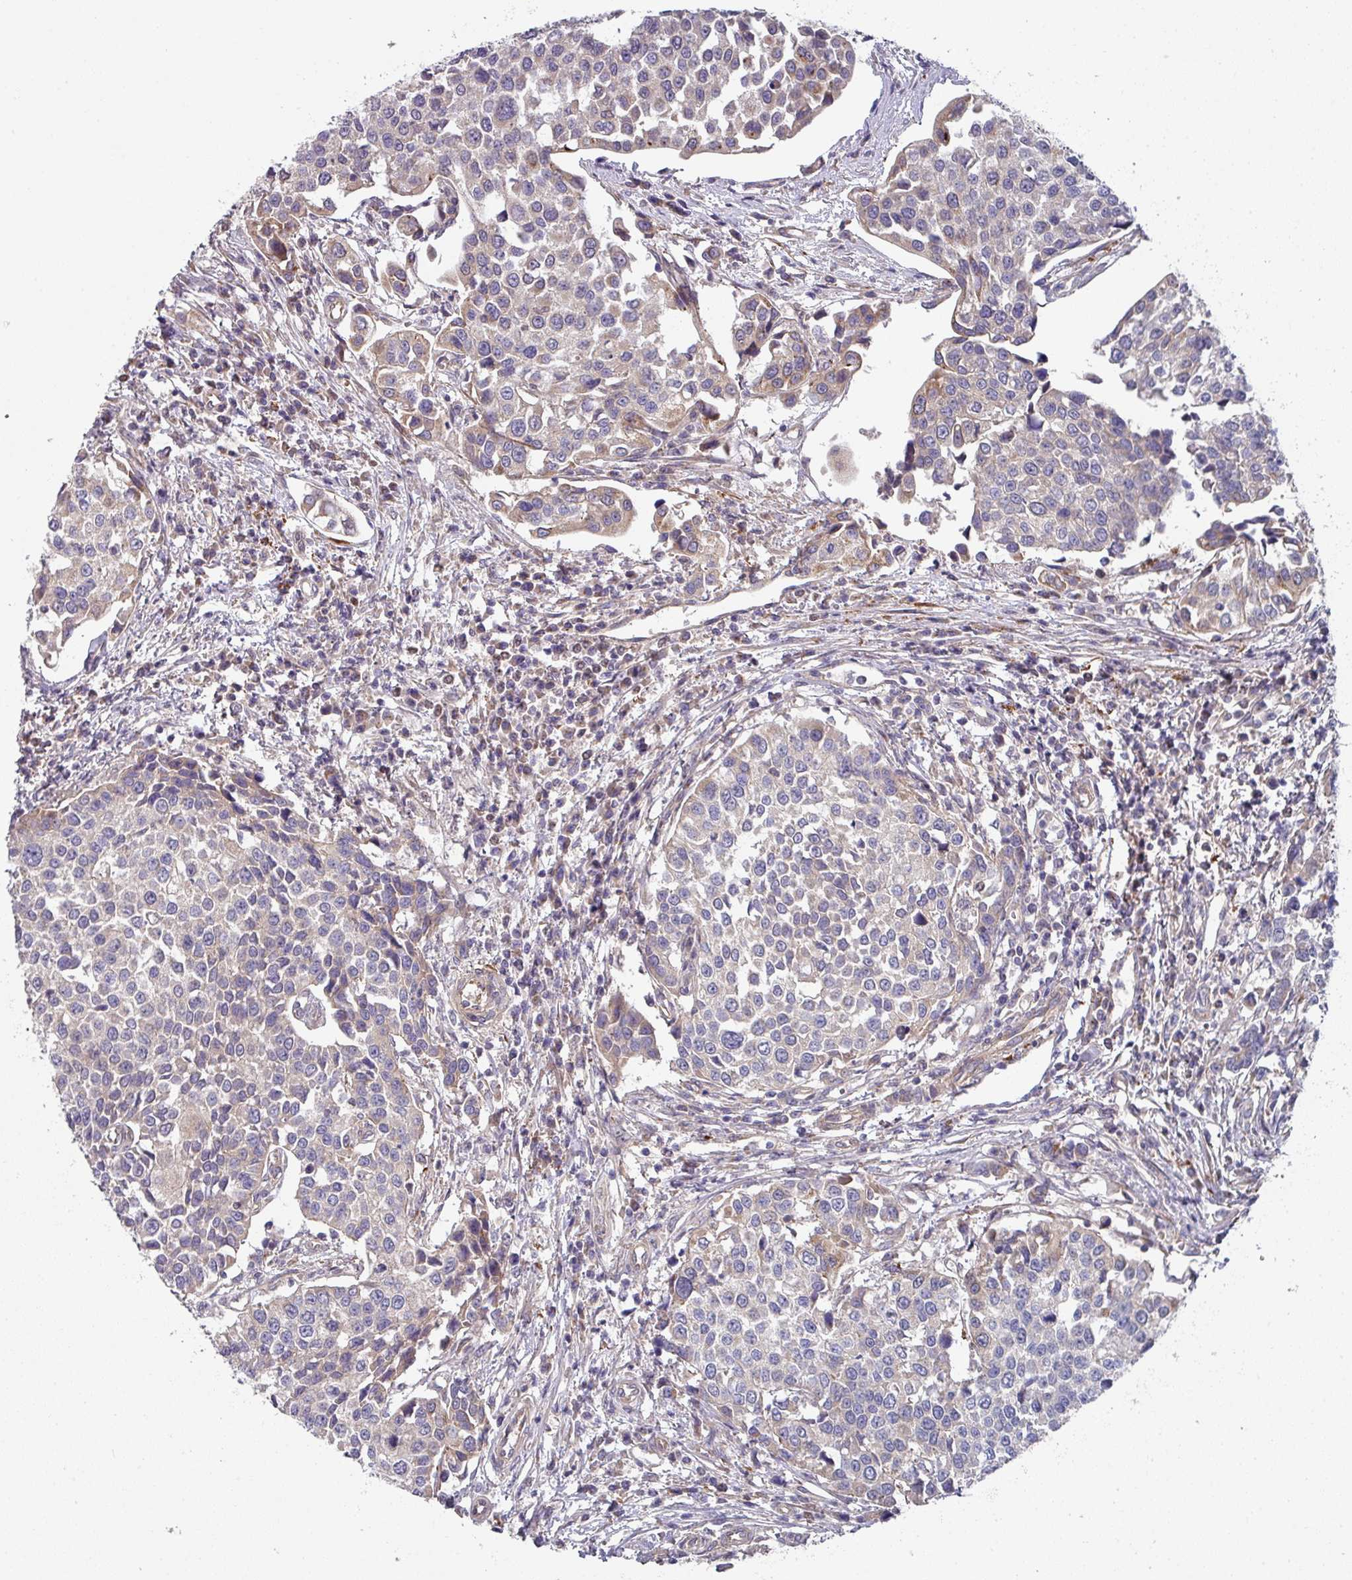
{"staining": {"intensity": "negative", "quantity": "none", "location": "none"}, "tissue": "urothelial cancer", "cell_type": "Tumor cells", "image_type": "cancer", "snomed": [{"axis": "morphology", "description": "Urothelial carcinoma, Low grade"}, {"axis": "topography", "description": "Urinary bladder"}], "caption": "Immunohistochemical staining of low-grade urothelial carcinoma displays no significant positivity in tumor cells.", "gene": "DCAF12L2", "patient": {"sex": "female", "age": 78}}